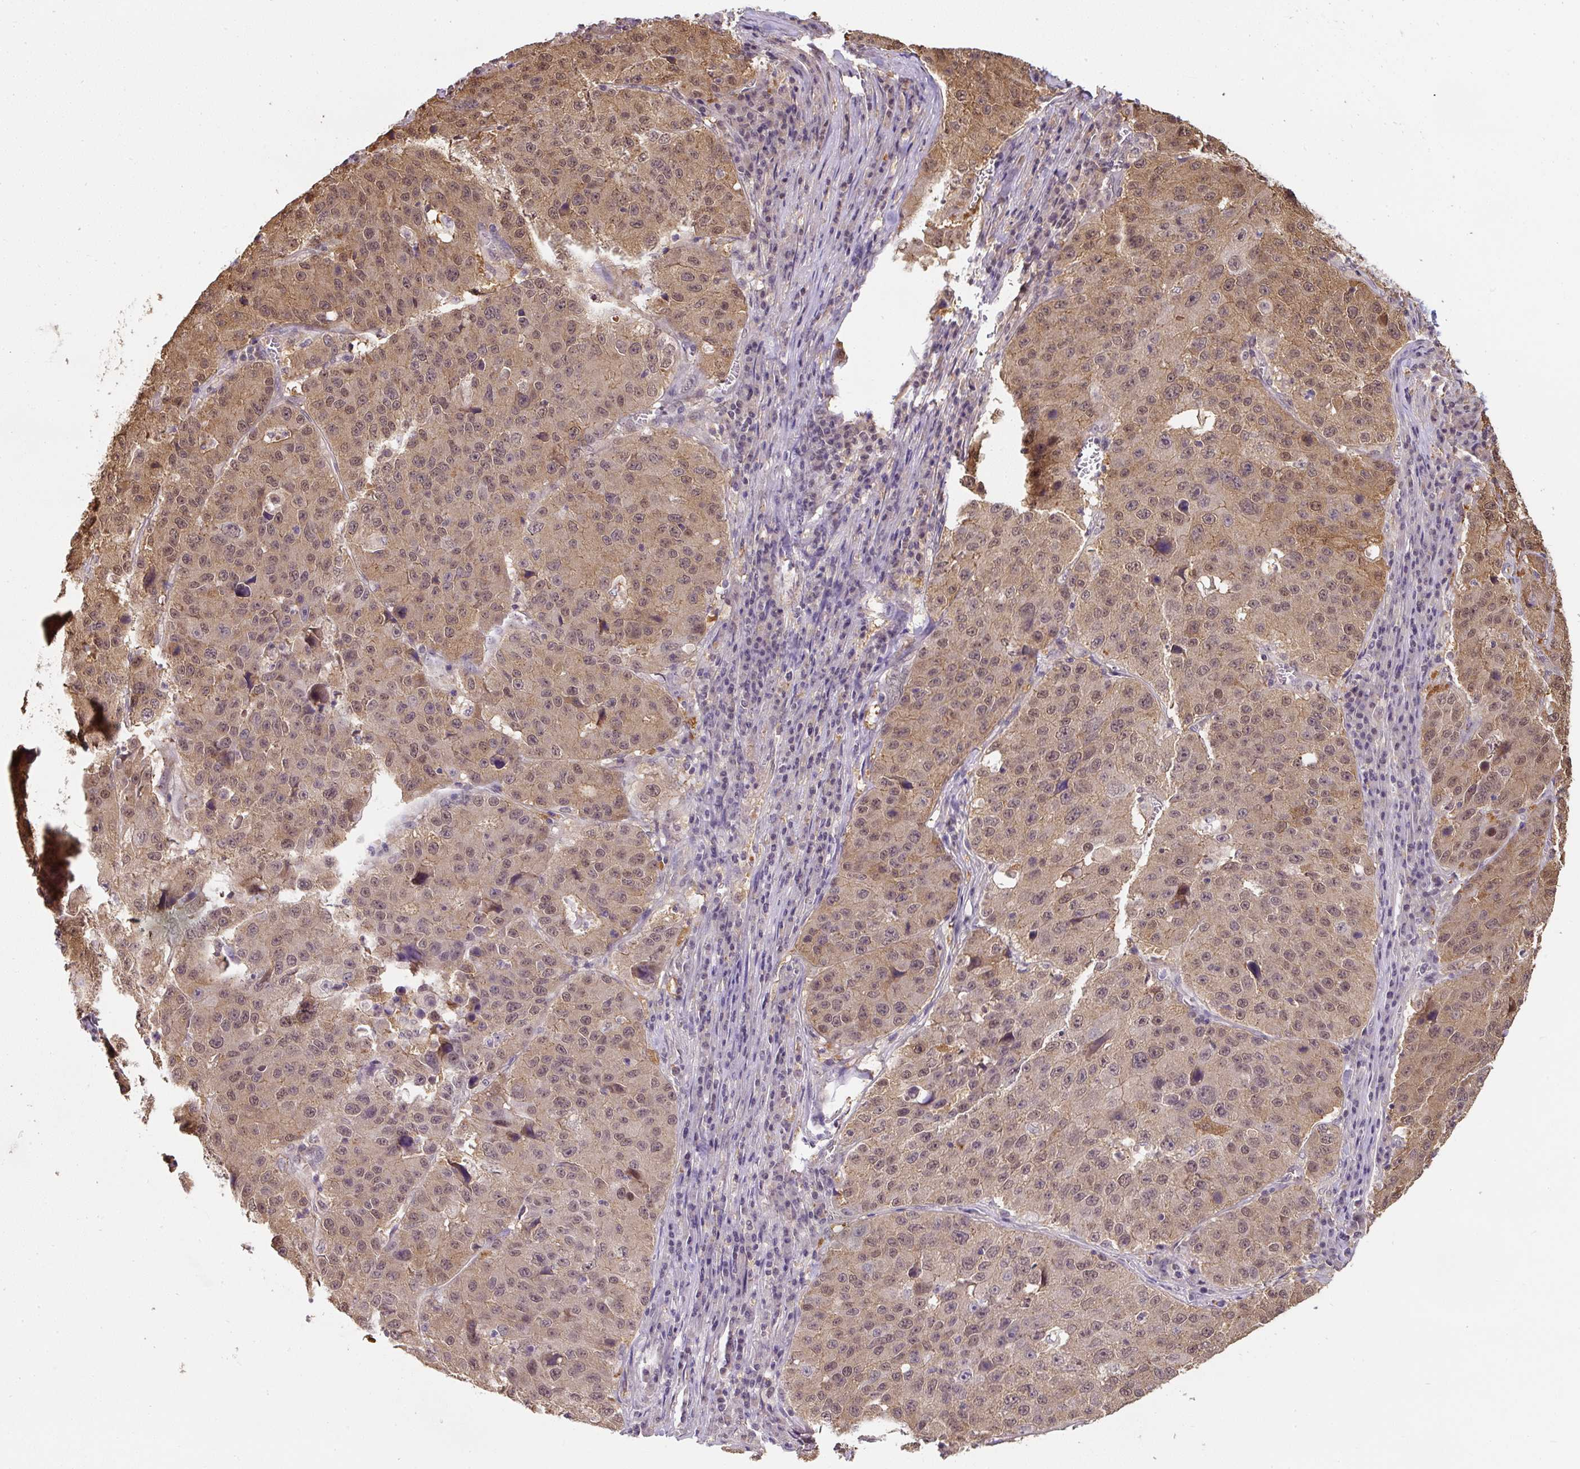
{"staining": {"intensity": "moderate", "quantity": ">75%", "location": "cytoplasmic/membranous,nuclear"}, "tissue": "stomach cancer", "cell_type": "Tumor cells", "image_type": "cancer", "snomed": [{"axis": "morphology", "description": "Adenocarcinoma, NOS"}, {"axis": "topography", "description": "Stomach"}], "caption": "There is medium levels of moderate cytoplasmic/membranous and nuclear staining in tumor cells of stomach cancer (adenocarcinoma), as demonstrated by immunohistochemical staining (brown color).", "gene": "ST13", "patient": {"sex": "male", "age": 71}}